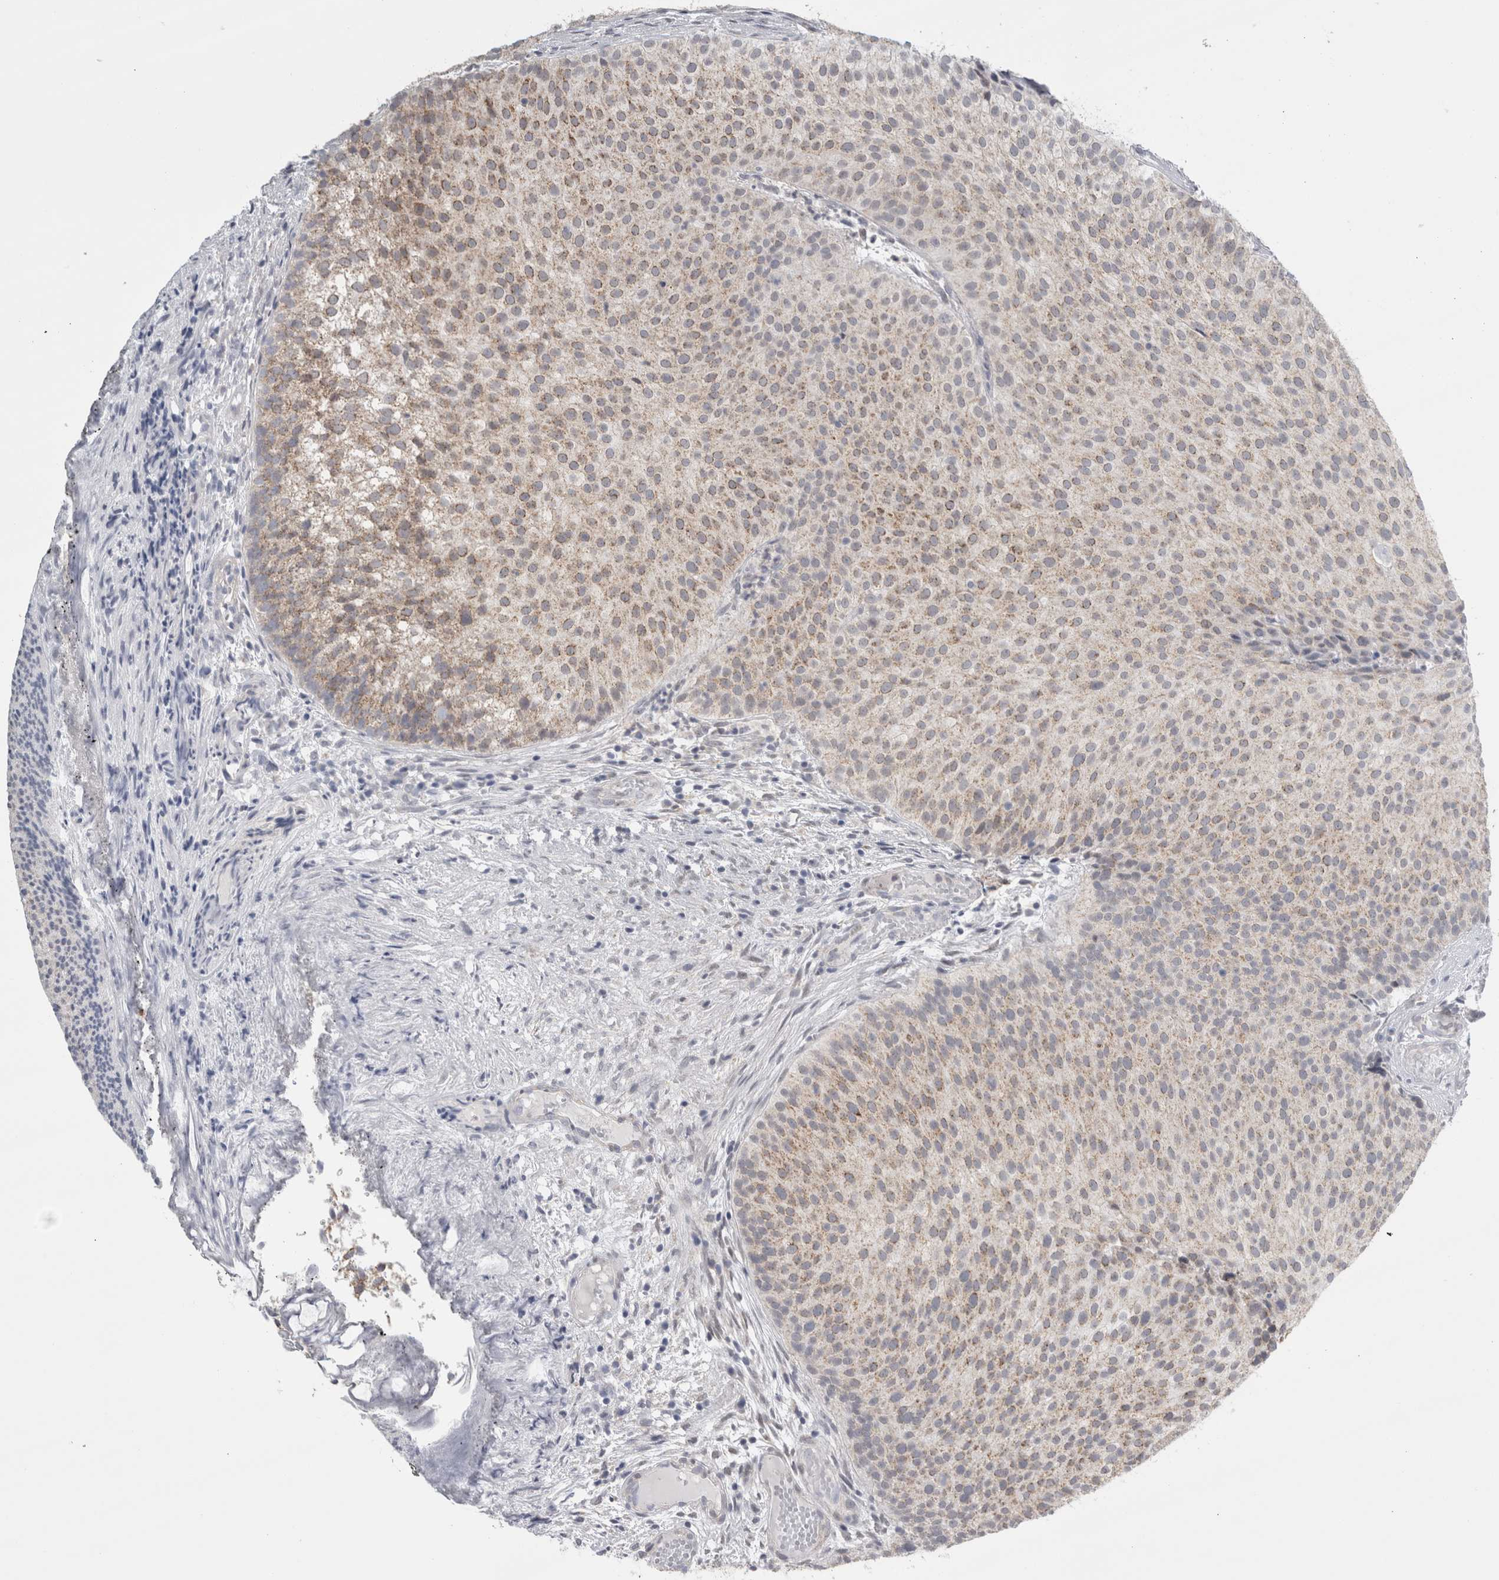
{"staining": {"intensity": "weak", "quantity": ">75%", "location": "cytoplasmic/membranous"}, "tissue": "urothelial cancer", "cell_type": "Tumor cells", "image_type": "cancer", "snomed": [{"axis": "morphology", "description": "Urothelial carcinoma, Low grade"}, {"axis": "topography", "description": "Urinary bladder"}], "caption": "Immunohistochemistry image of urothelial cancer stained for a protein (brown), which shows low levels of weak cytoplasmic/membranous expression in approximately >75% of tumor cells.", "gene": "PLIN1", "patient": {"sex": "male", "age": 86}}